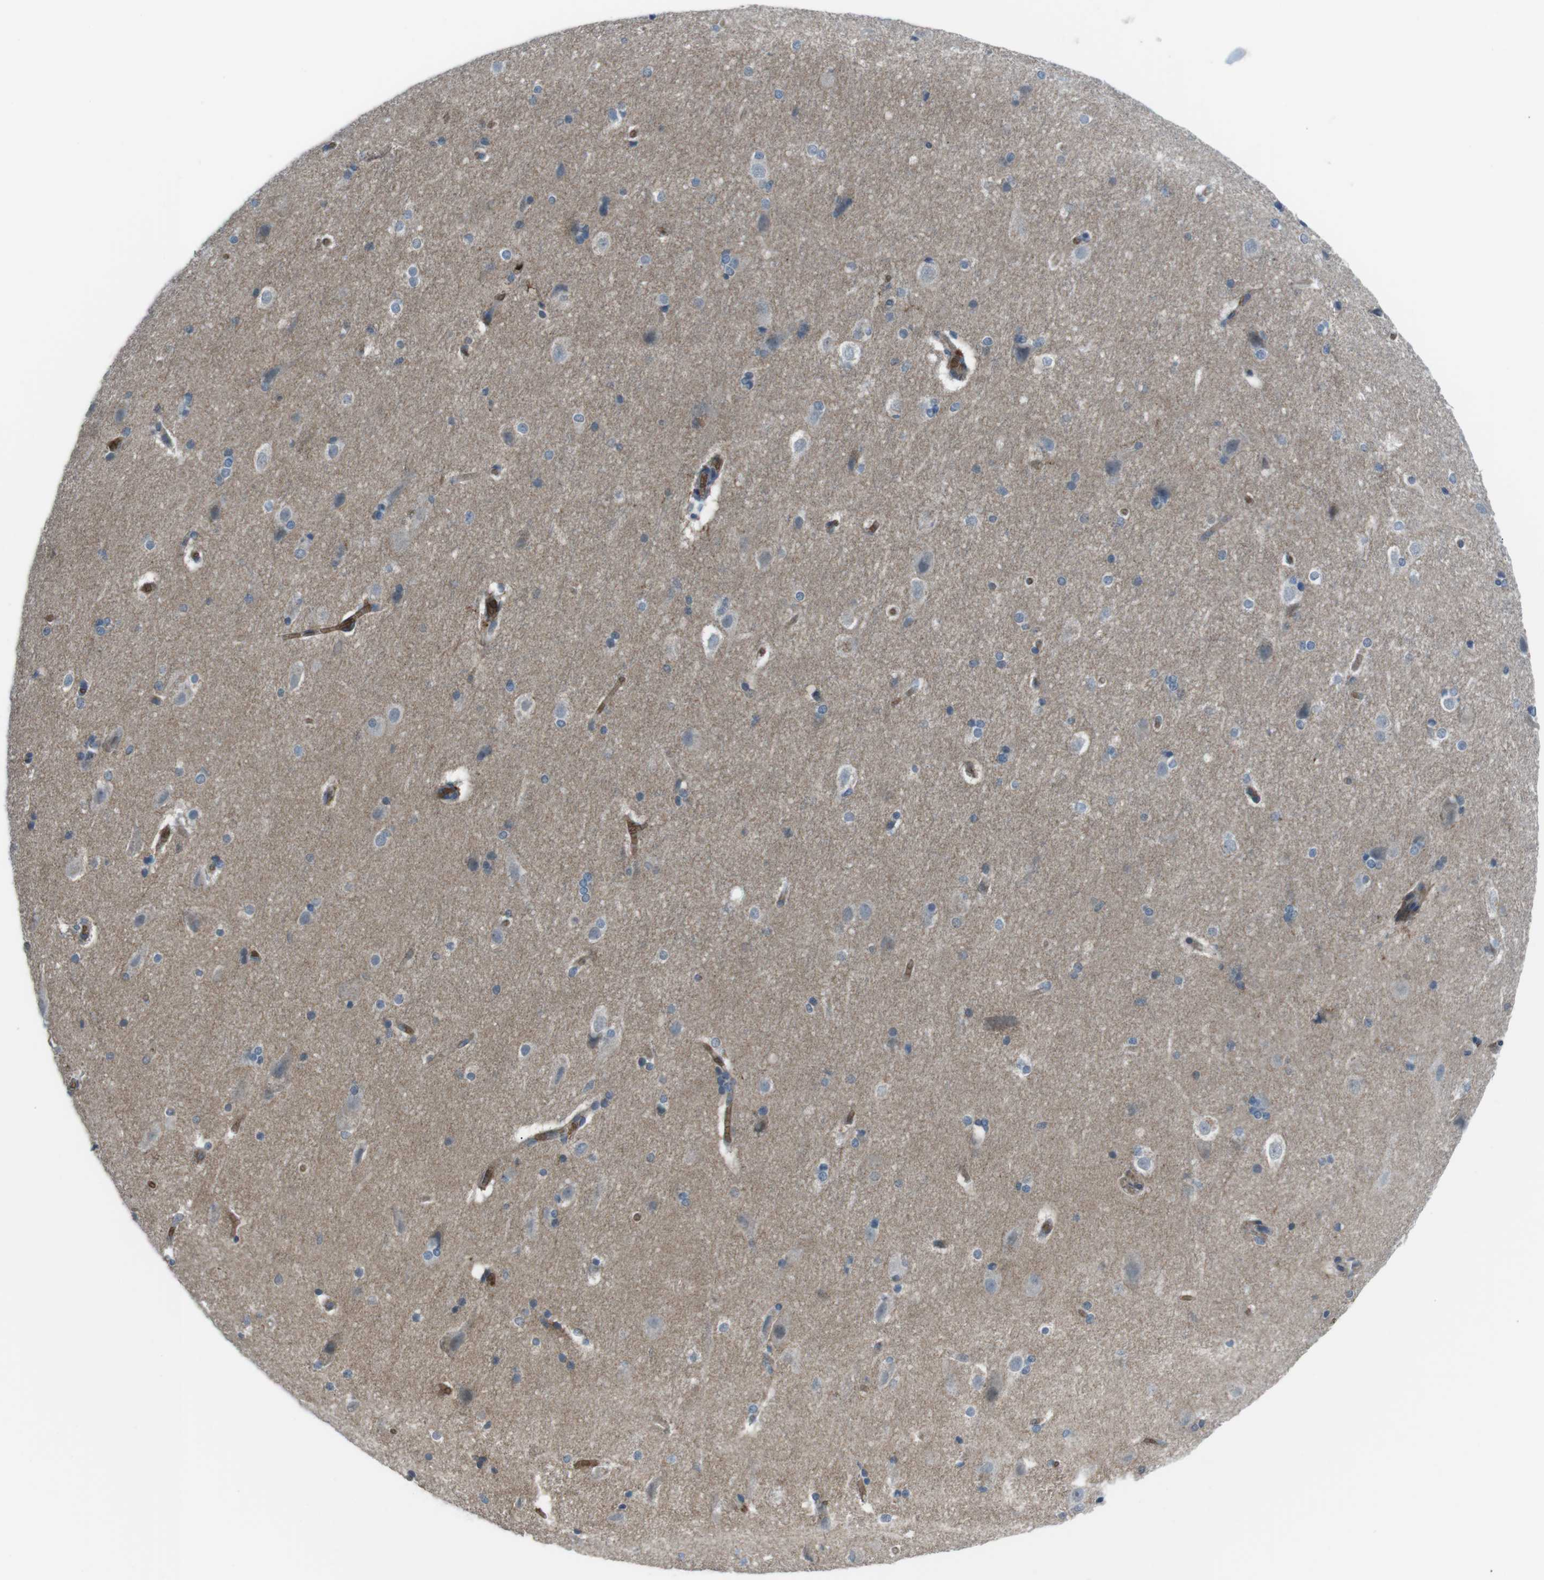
{"staining": {"intensity": "negative", "quantity": "none", "location": "none"}, "tissue": "hippocampus", "cell_type": "Glial cells", "image_type": "normal", "snomed": [{"axis": "morphology", "description": "Normal tissue, NOS"}, {"axis": "topography", "description": "Hippocampus"}], "caption": "A histopathology image of human hippocampus is negative for staining in glial cells. (DAB immunohistochemistry (IHC), high magnification).", "gene": "SPTA1", "patient": {"sex": "female", "age": 19}}